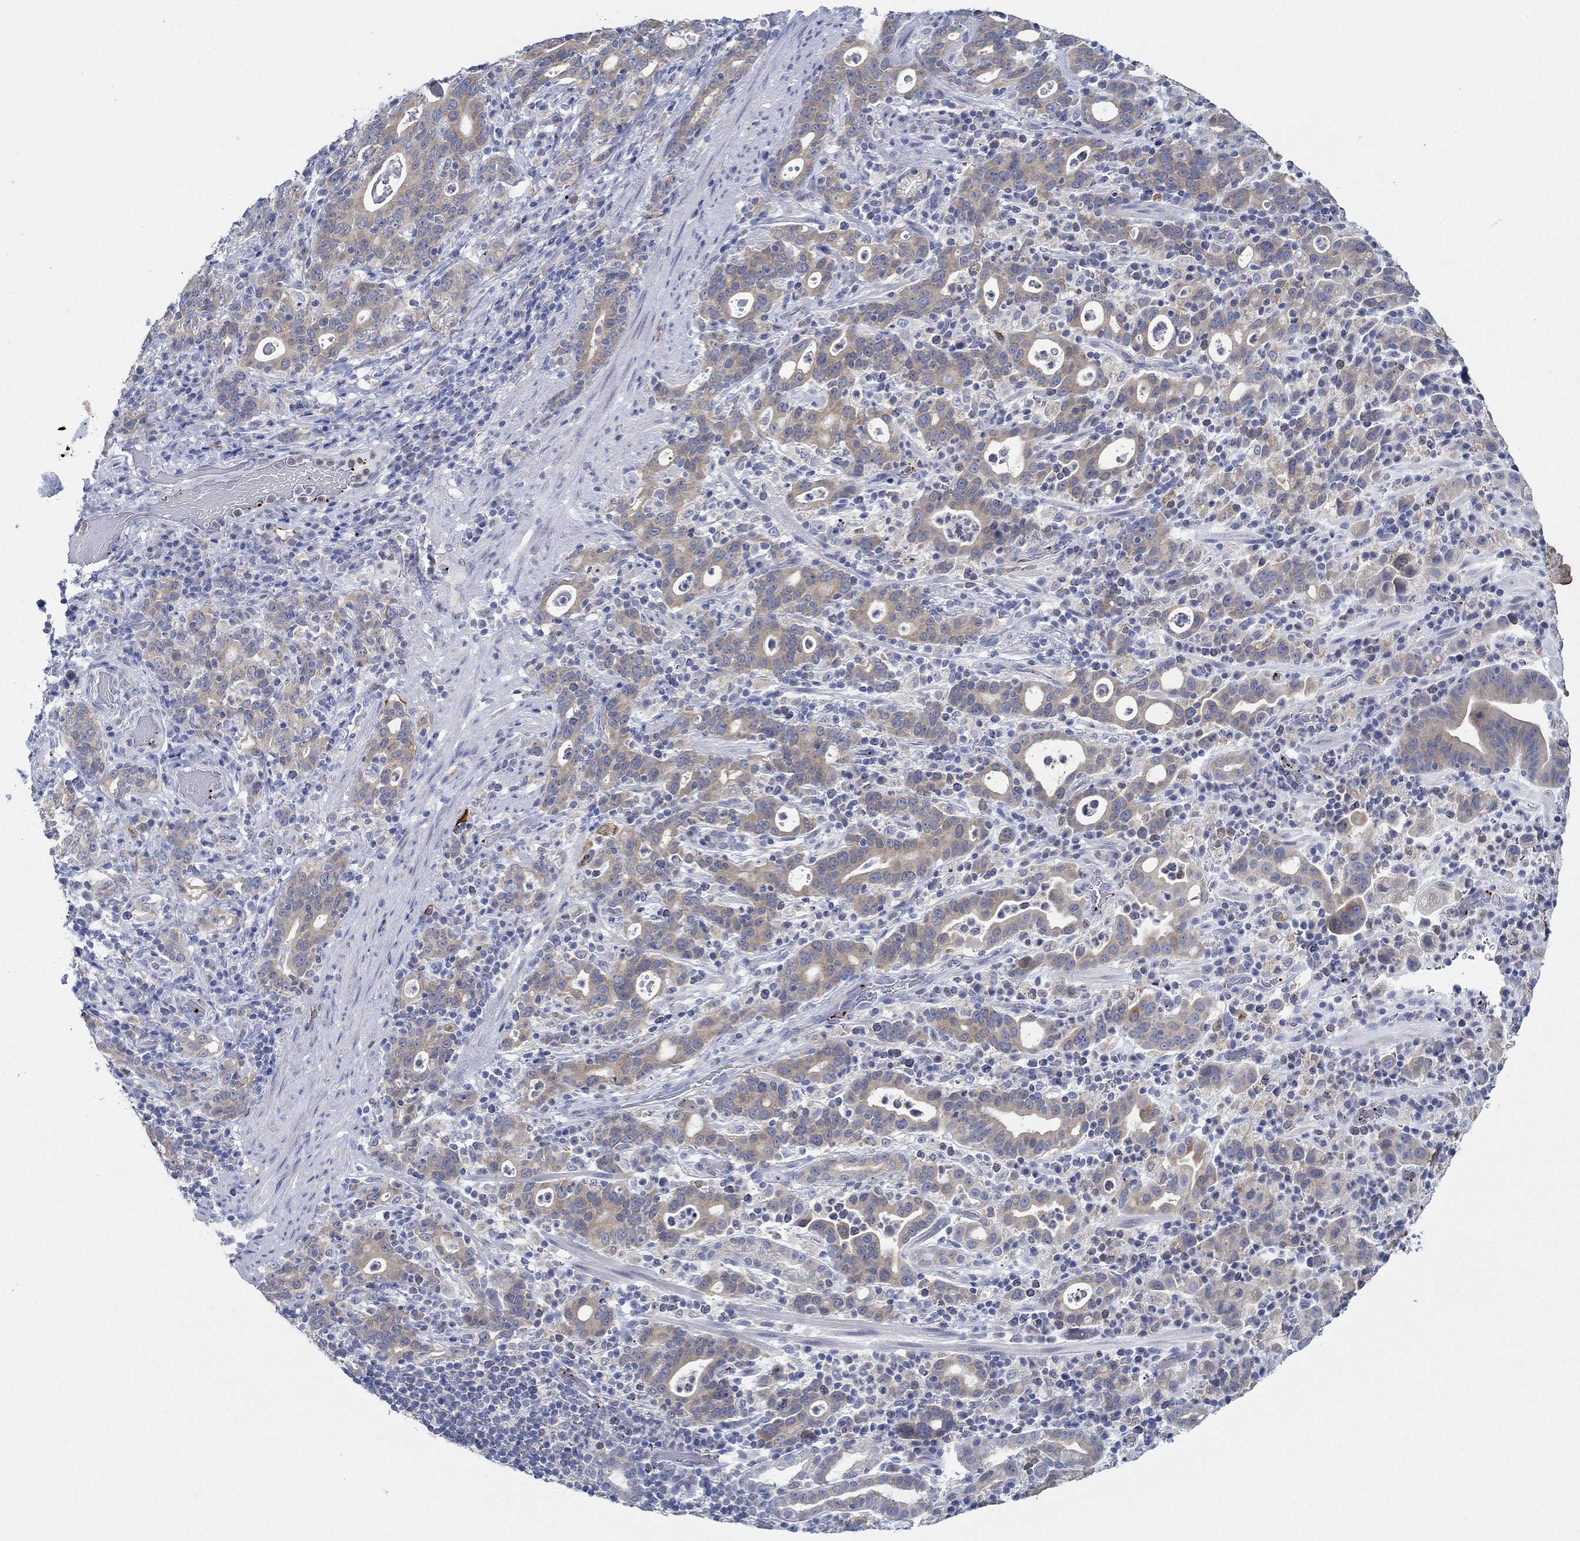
{"staining": {"intensity": "weak", "quantity": "25%-75%", "location": "cytoplasmic/membranous"}, "tissue": "stomach cancer", "cell_type": "Tumor cells", "image_type": "cancer", "snomed": [{"axis": "morphology", "description": "Adenocarcinoma, NOS"}, {"axis": "topography", "description": "Stomach"}], "caption": "A low amount of weak cytoplasmic/membranous expression is appreciated in approximately 25%-75% of tumor cells in stomach cancer (adenocarcinoma) tissue.", "gene": "SLC27A3", "patient": {"sex": "male", "age": 79}}